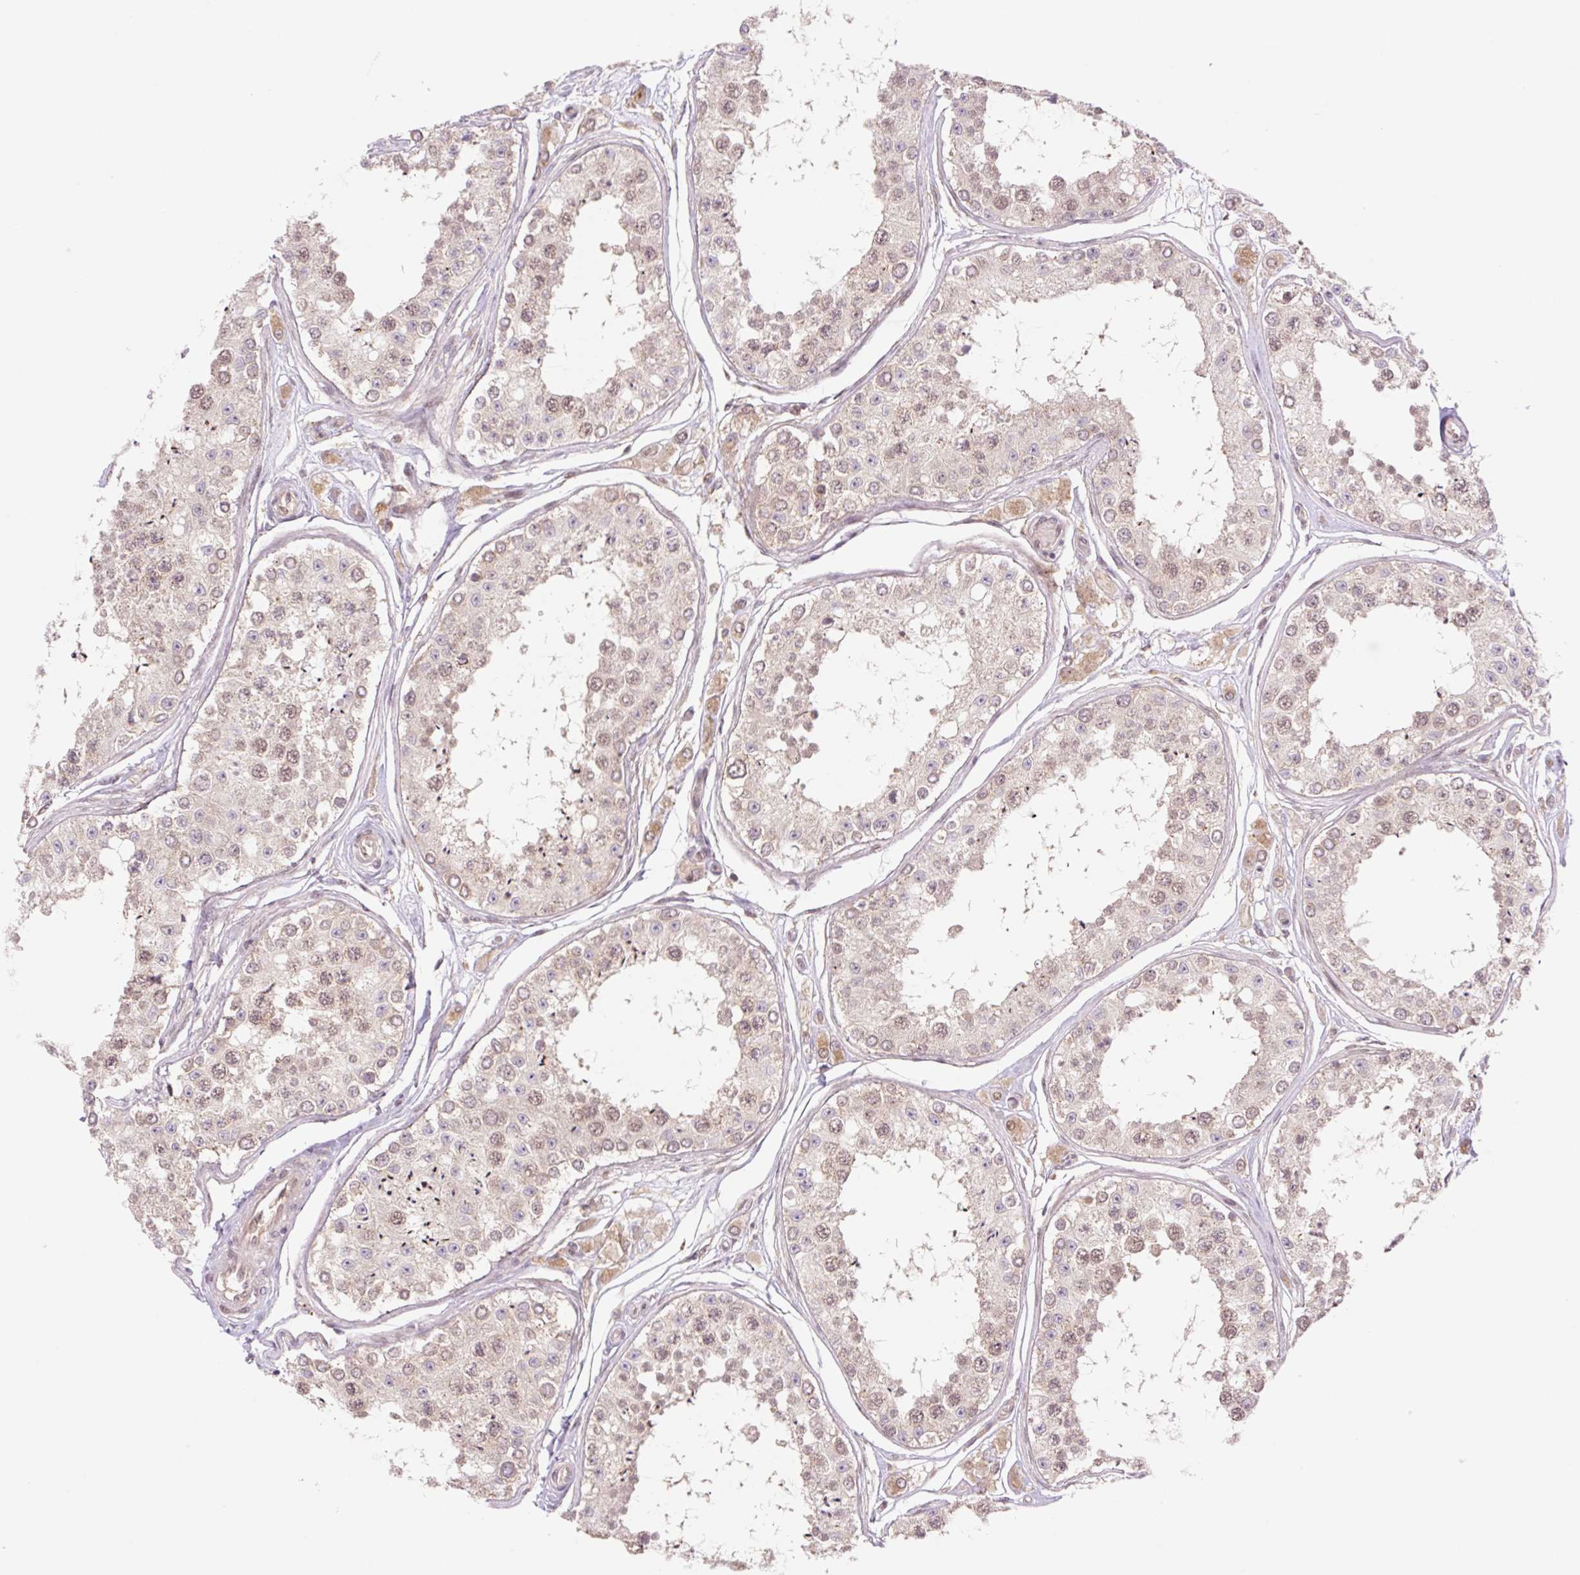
{"staining": {"intensity": "moderate", "quantity": "25%-75%", "location": "nuclear"}, "tissue": "testis", "cell_type": "Cells in seminiferous ducts", "image_type": "normal", "snomed": [{"axis": "morphology", "description": "Normal tissue, NOS"}, {"axis": "topography", "description": "Testis"}], "caption": "The histopathology image reveals immunohistochemical staining of normal testis. There is moderate nuclear staining is appreciated in about 25%-75% of cells in seminiferous ducts.", "gene": "VPS25", "patient": {"sex": "male", "age": 25}}